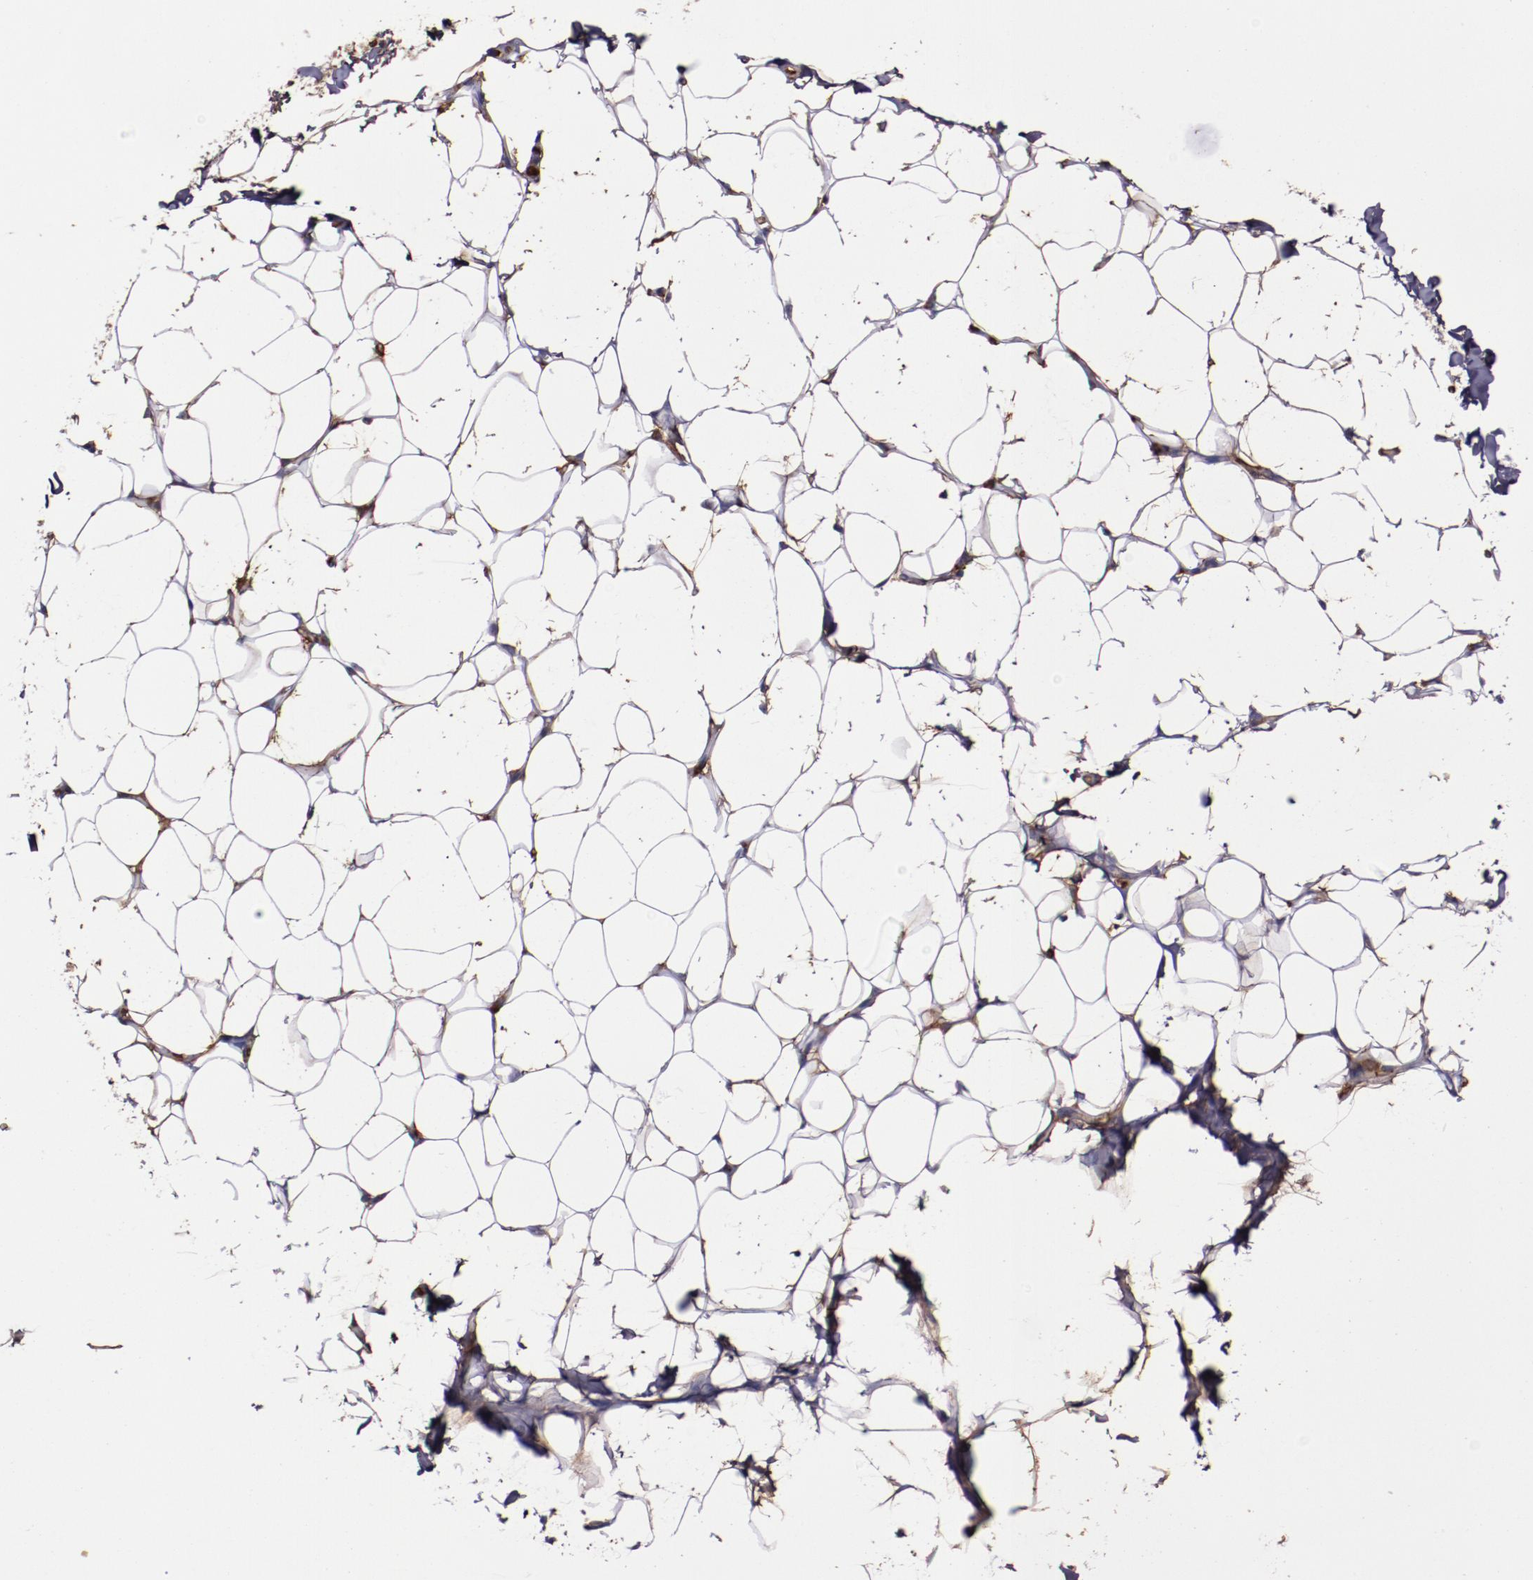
{"staining": {"intensity": "moderate", "quantity": "25%-75%", "location": "cytoplasmic/membranous"}, "tissue": "adipose tissue", "cell_type": "Adipocytes", "image_type": "normal", "snomed": [{"axis": "morphology", "description": "Normal tissue, NOS"}, {"axis": "topography", "description": "Soft tissue"}], "caption": "Immunohistochemistry (IHC) (DAB (3,3'-diaminobenzidine)) staining of unremarkable human adipose tissue demonstrates moderate cytoplasmic/membranous protein staining in approximately 25%-75% of adipocytes.", "gene": "A2M", "patient": {"sex": "male", "age": 26}}